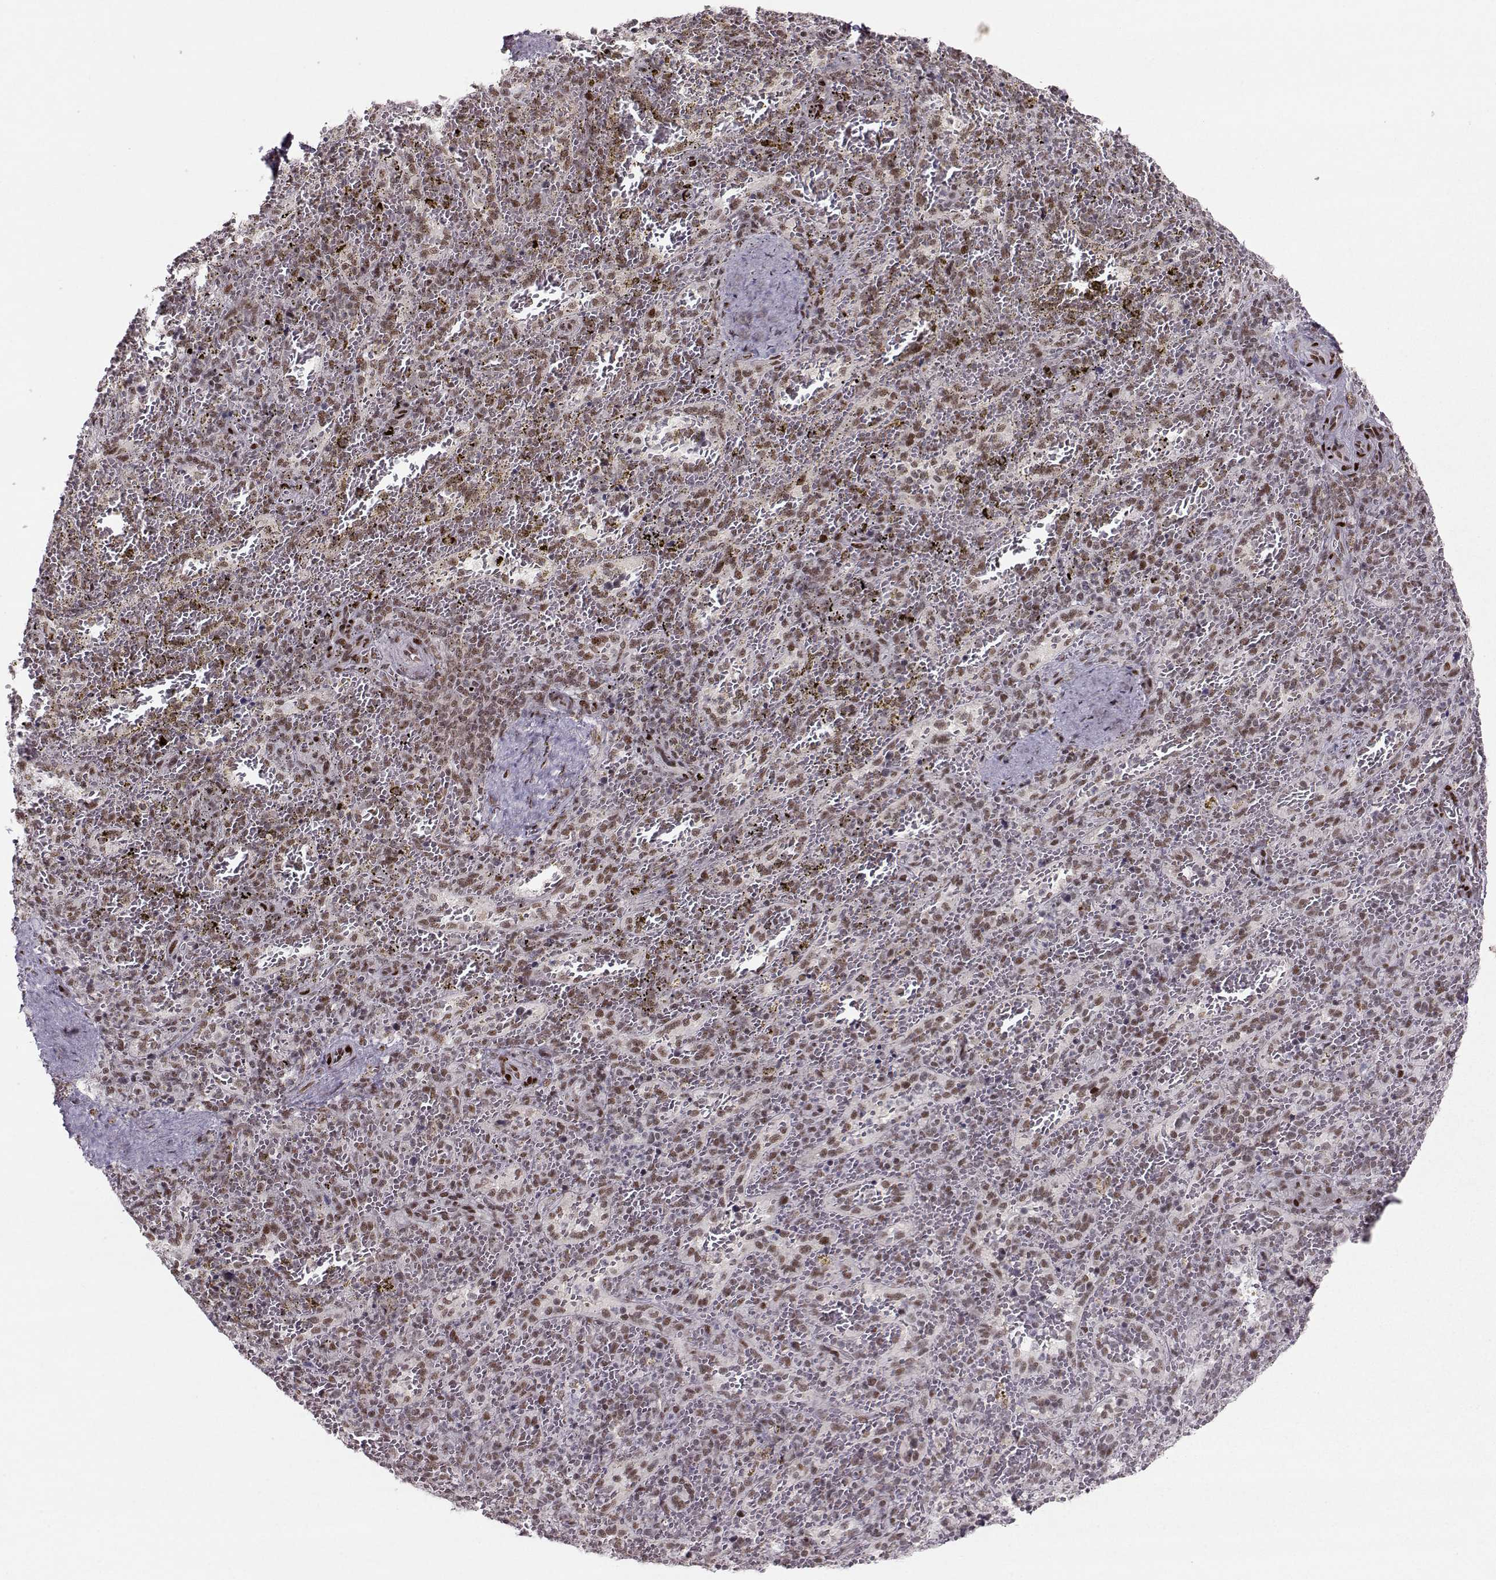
{"staining": {"intensity": "moderate", "quantity": "25%-75%", "location": "nuclear"}, "tissue": "spleen", "cell_type": "Cells in red pulp", "image_type": "normal", "snomed": [{"axis": "morphology", "description": "Normal tissue, NOS"}, {"axis": "topography", "description": "Spleen"}], "caption": "Immunohistochemistry (DAB) staining of normal spleen demonstrates moderate nuclear protein positivity in about 25%-75% of cells in red pulp.", "gene": "SNAPC2", "patient": {"sex": "female", "age": 50}}